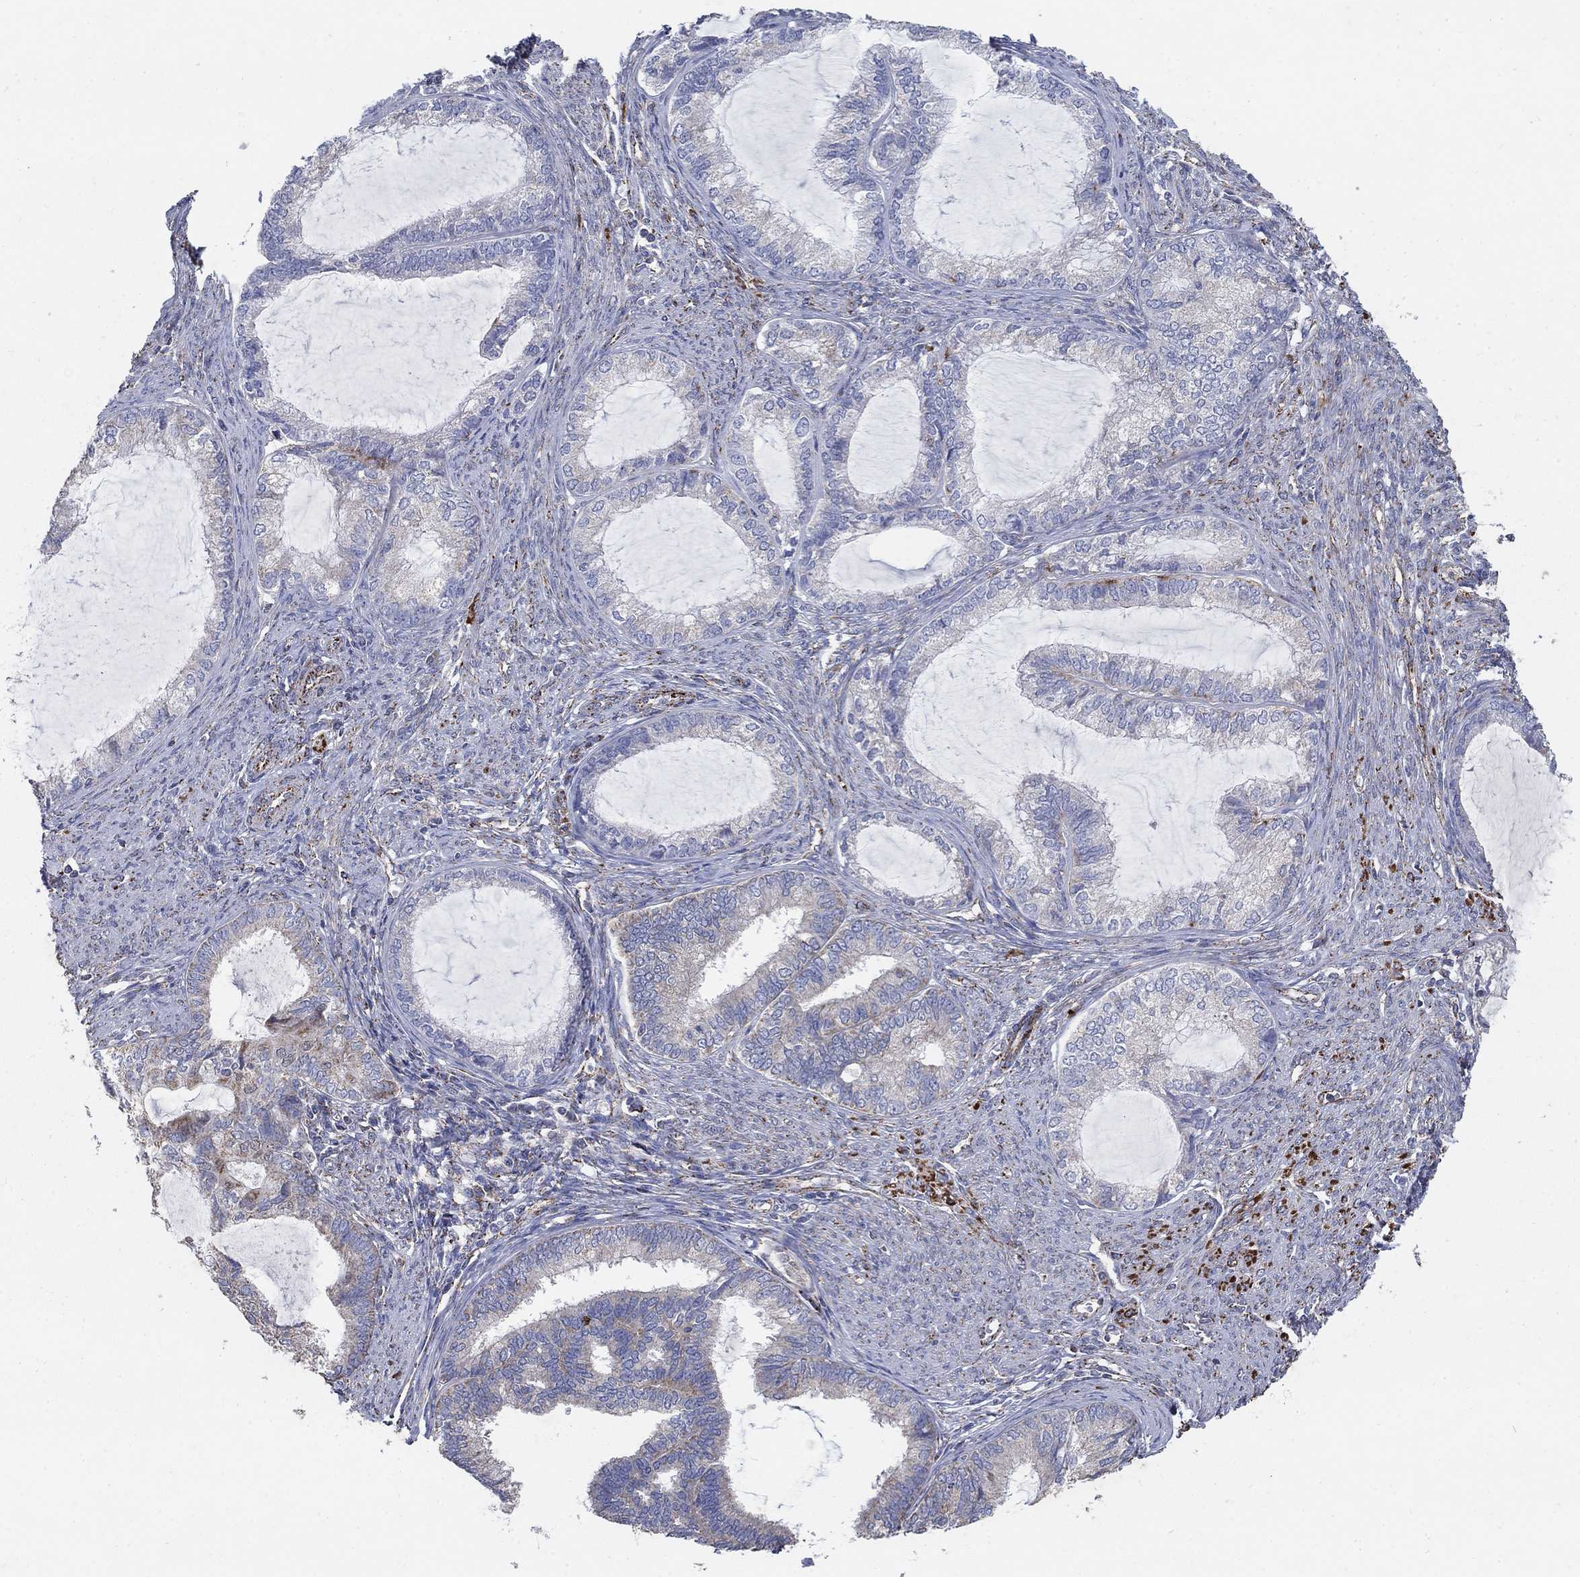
{"staining": {"intensity": "negative", "quantity": "none", "location": "none"}, "tissue": "endometrial cancer", "cell_type": "Tumor cells", "image_type": "cancer", "snomed": [{"axis": "morphology", "description": "Adenocarcinoma, NOS"}, {"axis": "topography", "description": "Endometrium"}], "caption": "This is an IHC image of human endometrial cancer. There is no positivity in tumor cells.", "gene": "PNPLA2", "patient": {"sex": "female", "age": 86}}